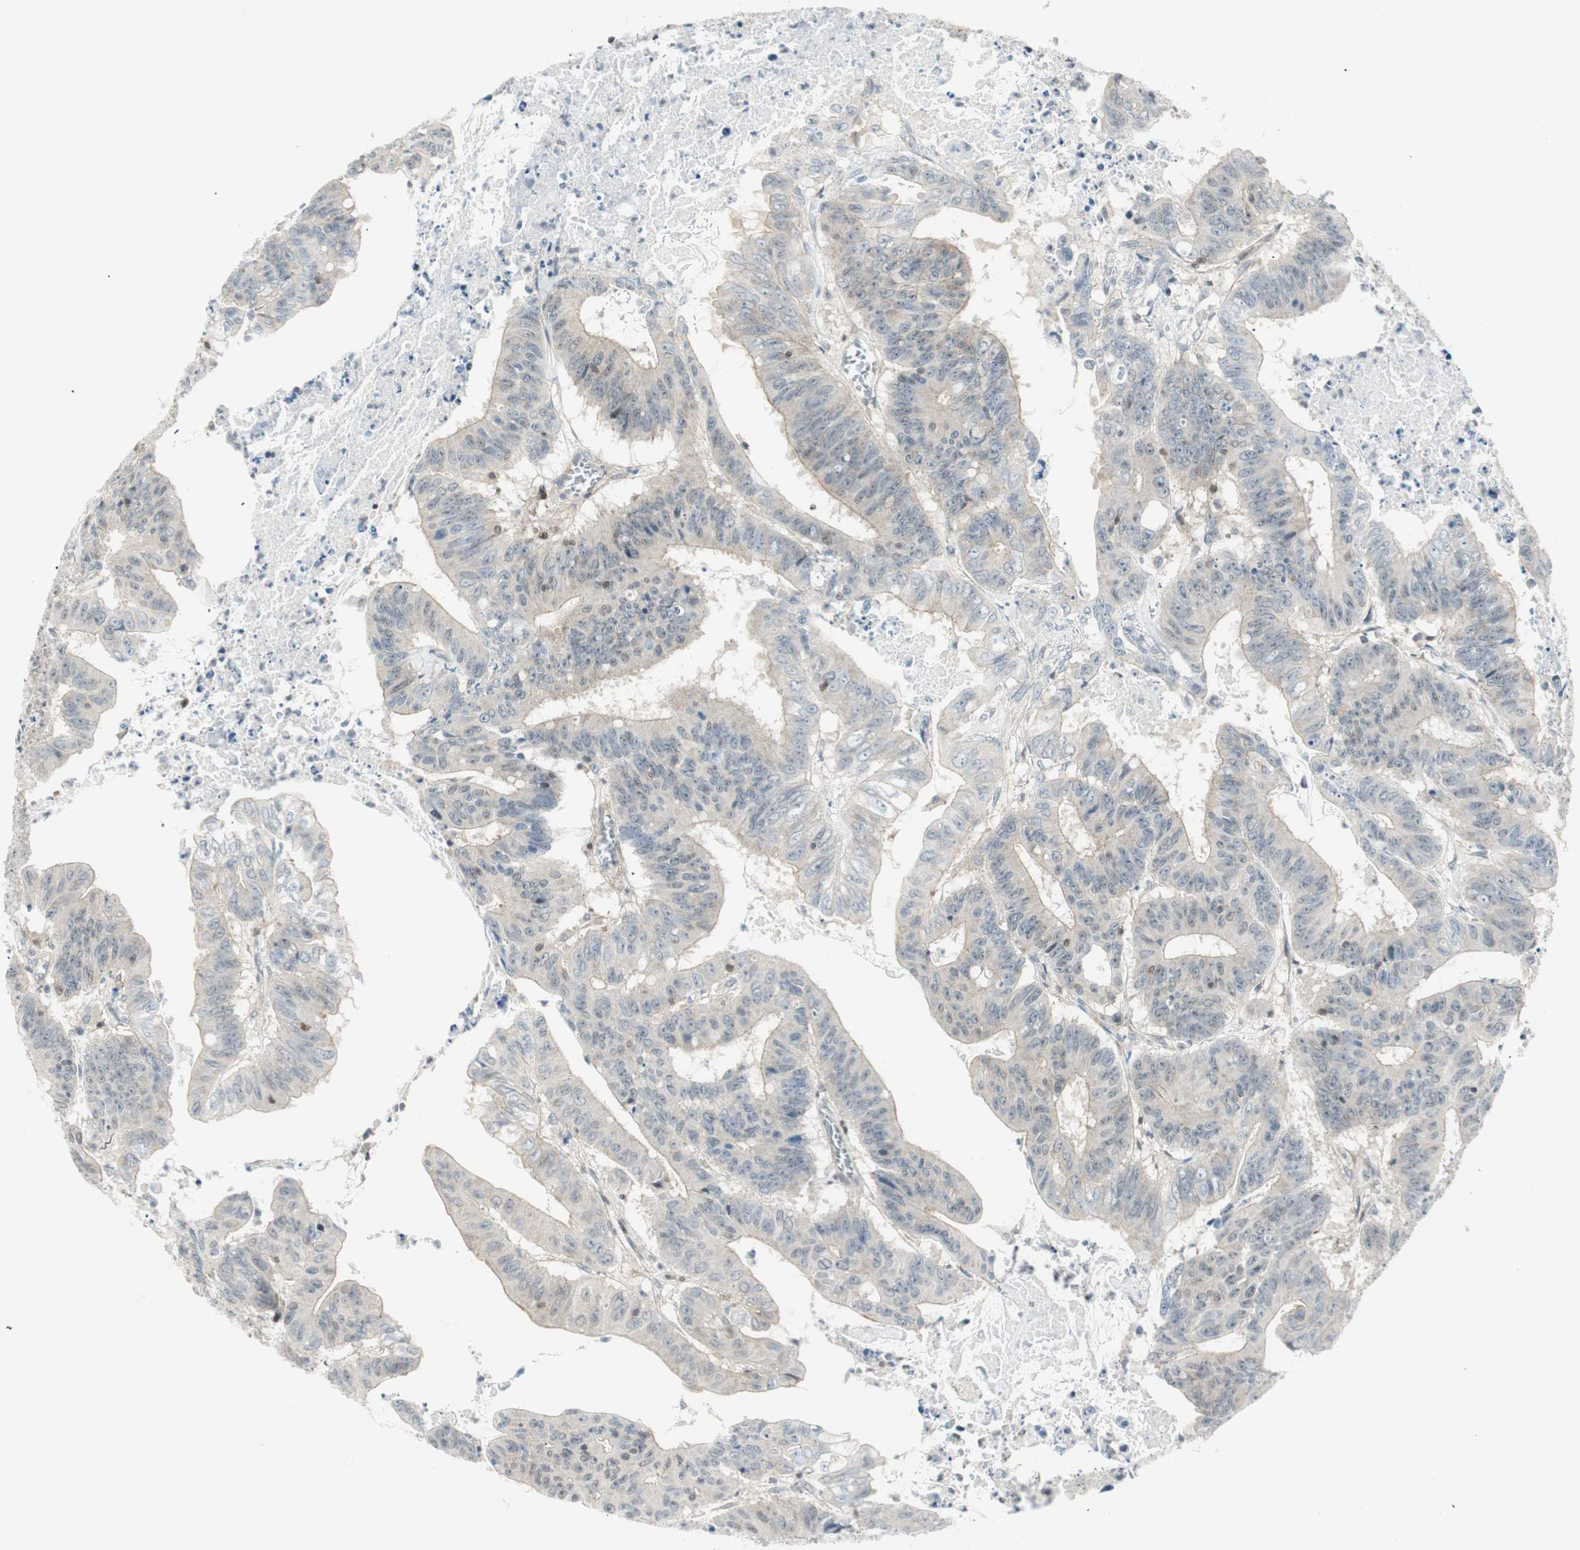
{"staining": {"intensity": "weak", "quantity": ">75%", "location": "cytoplasmic/membranous"}, "tissue": "colorectal cancer", "cell_type": "Tumor cells", "image_type": "cancer", "snomed": [{"axis": "morphology", "description": "Adenocarcinoma, NOS"}, {"axis": "topography", "description": "Colon"}], "caption": "An immunohistochemistry photomicrograph of tumor tissue is shown. Protein staining in brown shows weak cytoplasmic/membranous positivity in adenocarcinoma (colorectal) within tumor cells. (Brightfield microscopy of DAB IHC at high magnification).", "gene": "PPP1CA", "patient": {"sex": "male", "age": 45}}